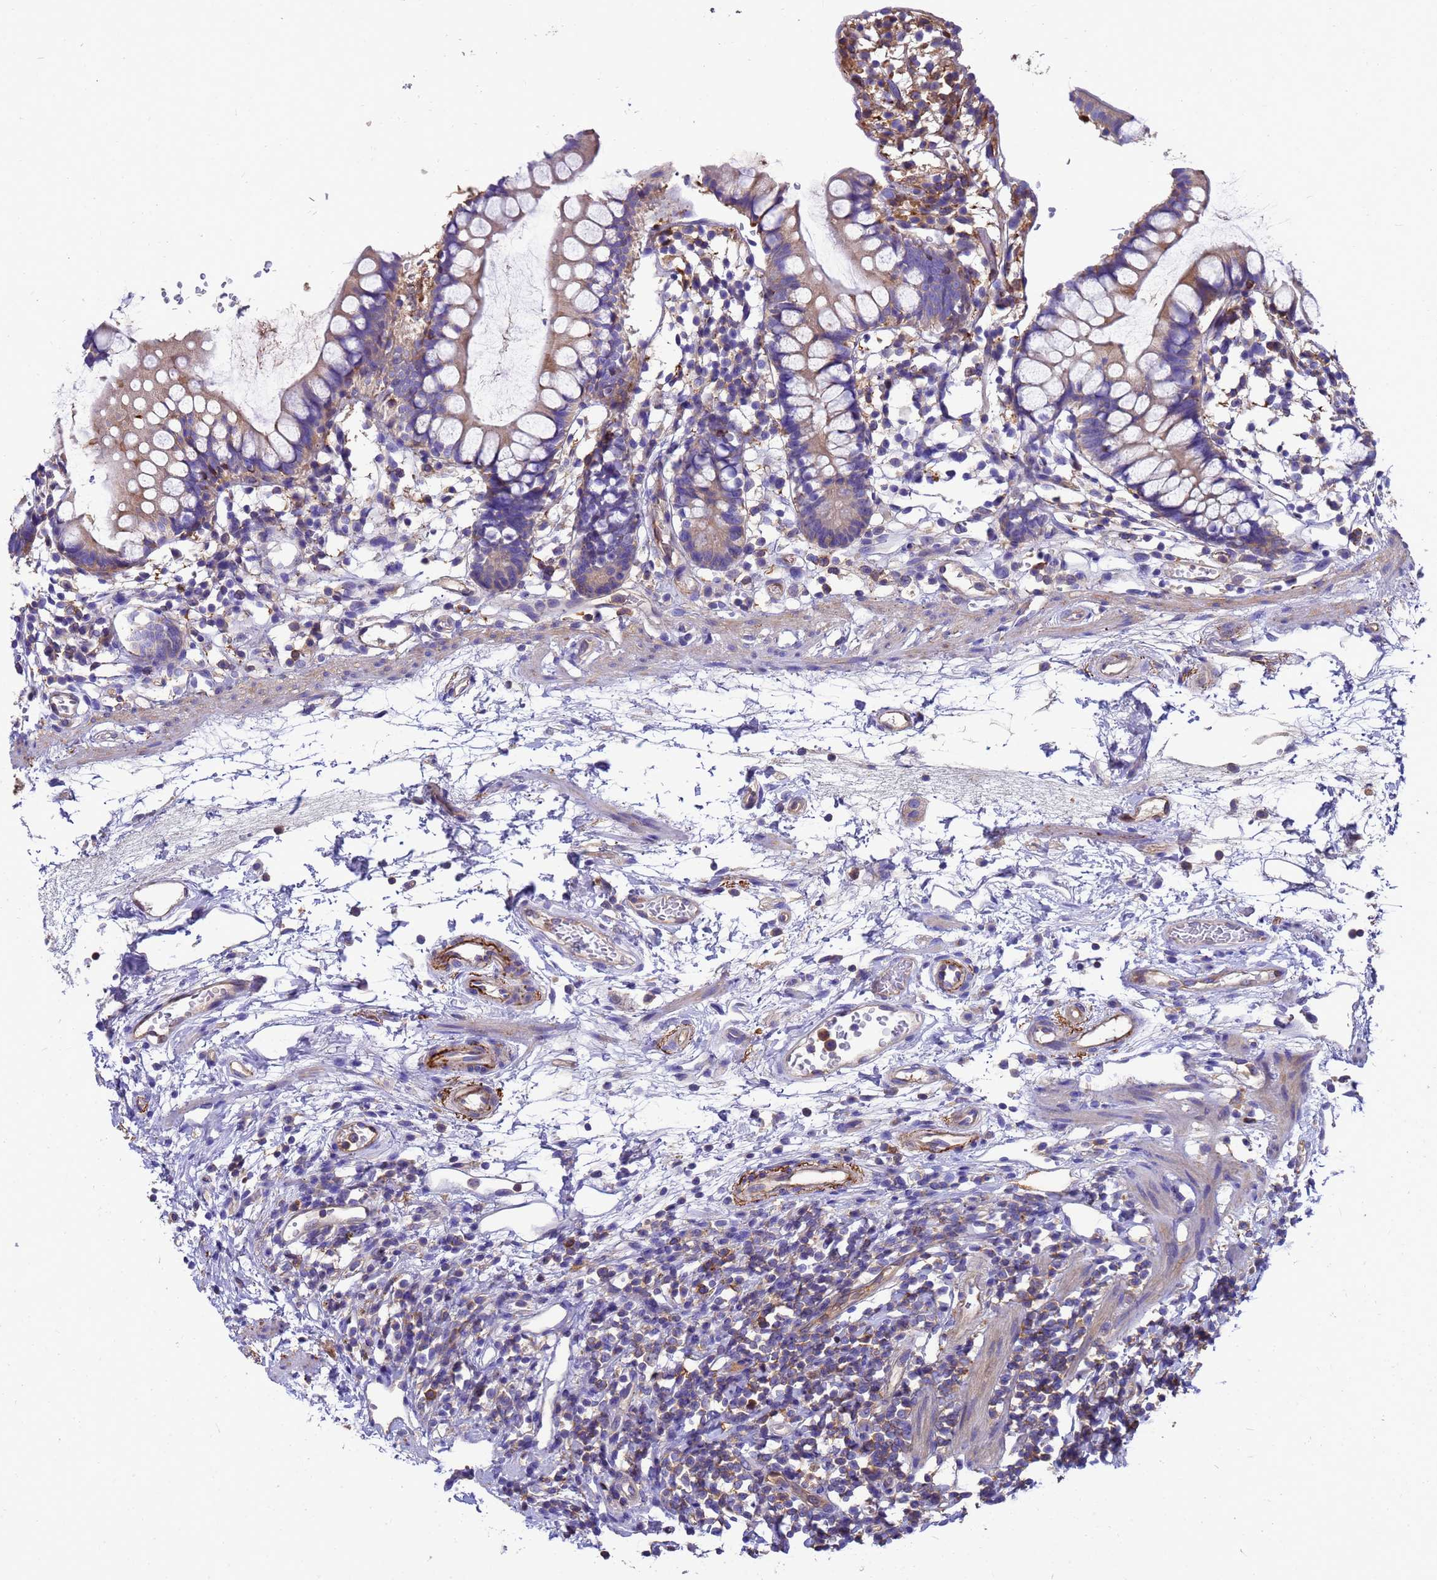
{"staining": {"intensity": "weak", "quantity": "25%-75%", "location": "cytoplasmic/membranous"}, "tissue": "small intestine", "cell_type": "Glandular cells", "image_type": "normal", "snomed": [{"axis": "morphology", "description": "Normal tissue, NOS"}, {"axis": "topography", "description": "Small intestine"}], "caption": "High-magnification brightfield microscopy of unremarkable small intestine stained with DAB (3,3'-diaminobenzidine) (brown) and counterstained with hematoxylin (blue). glandular cells exhibit weak cytoplasmic/membranous expression is present in approximately25%-75% of cells. Using DAB (3,3'-diaminobenzidine) (brown) and hematoxylin (blue) stains, captured at high magnification using brightfield microscopy.", "gene": "ZNF235", "patient": {"sex": "female", "age": 84}}